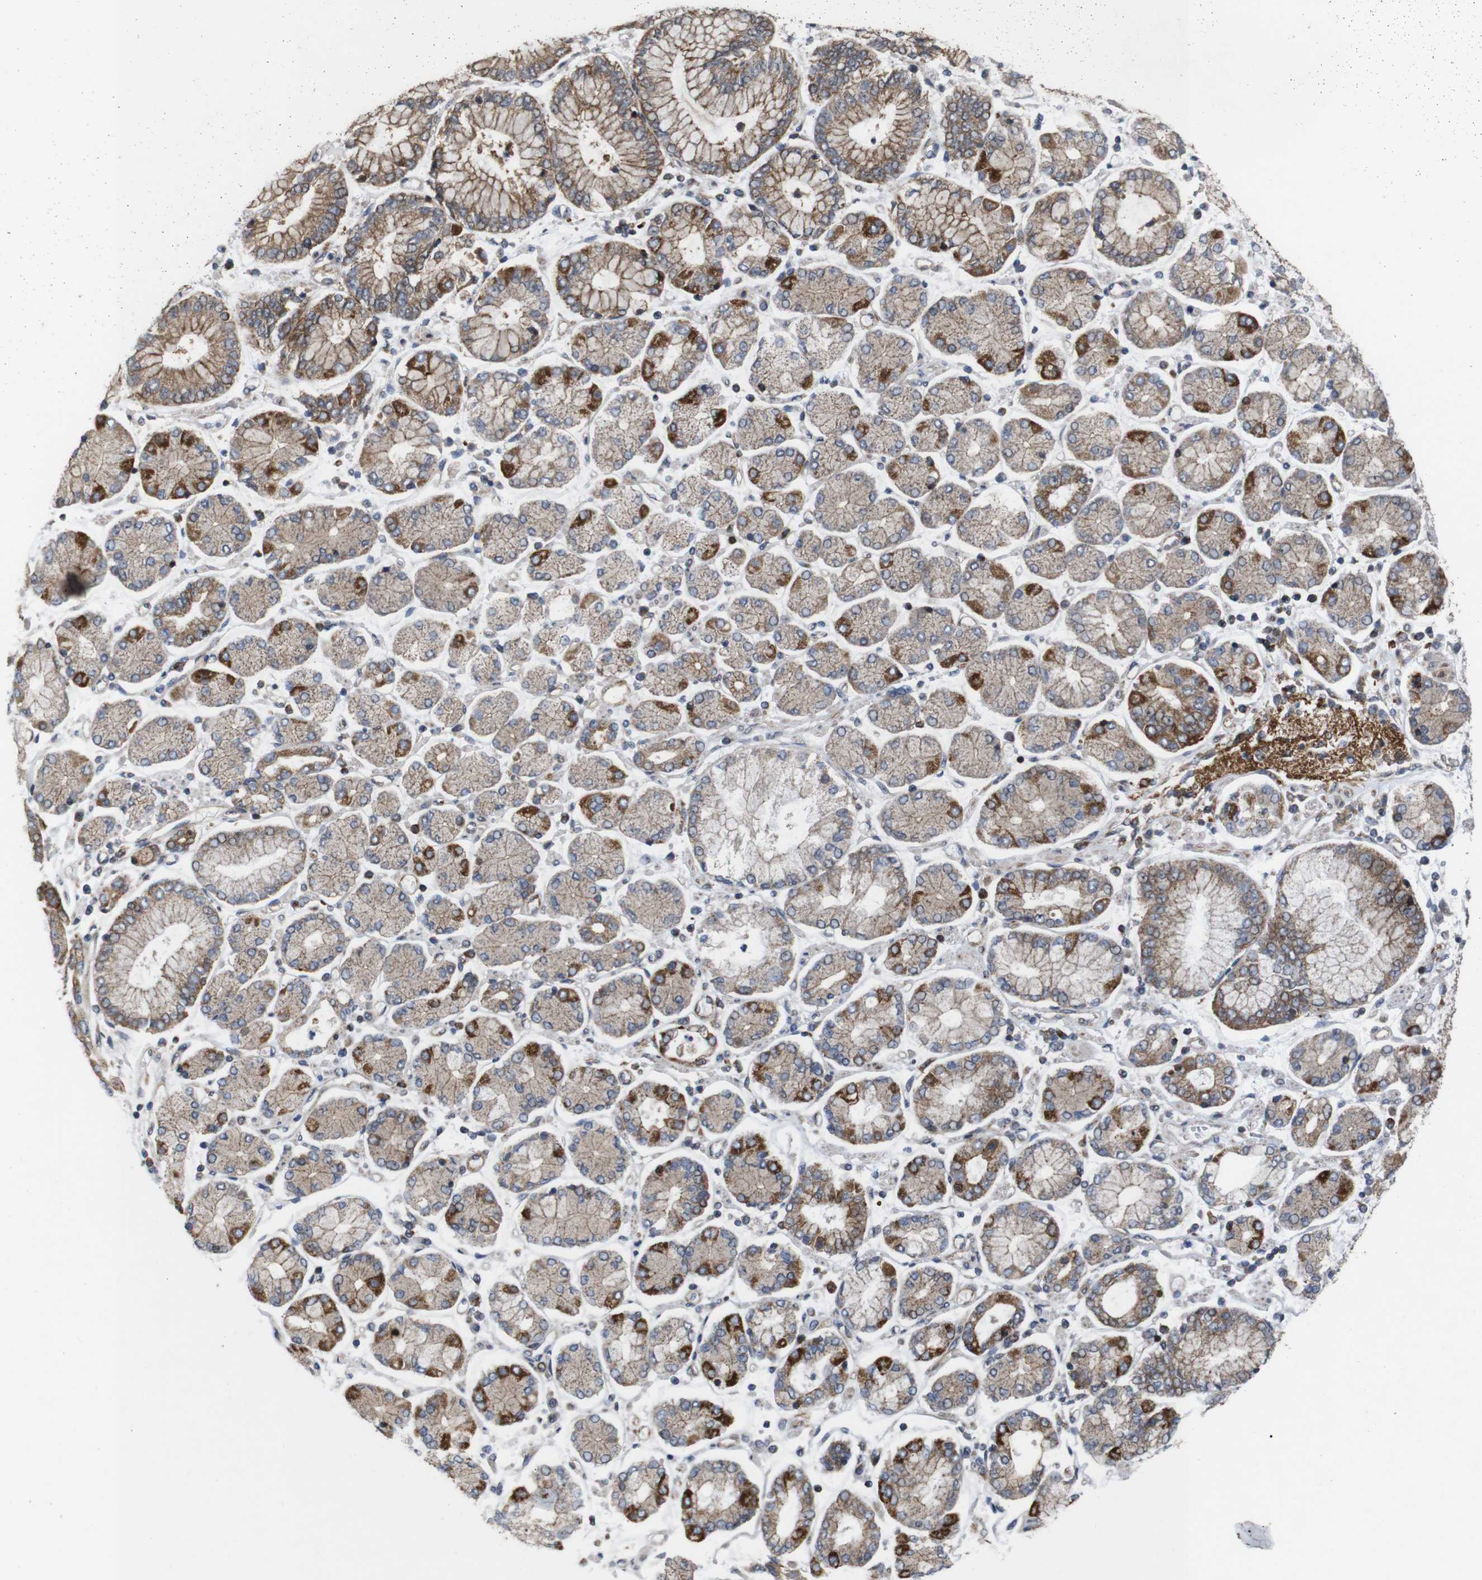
{"staining": {"intensity": "moderate", "quantity": ">75%", "location": "cytoplasmic/membranous"}, "tissue": "stomach cancer", "cell_type": "Tumor cells", "image_type": "cancer", "snomed": [{"axis": "morphology", "description": "Adenocarcinoma, NOS"}, {"axis": "topography", "description": "Stomach"}], "caption": "Immunohistochemistry (IHC) image of adenocarcinoma (stomach) stained for a protein (brown), which exhibits medium levels of moderate cytoplasmic/membranous positivity in about >75% of tumor cells.", "gene": "ATP7B", "patient": {"sex": "male", "age": 76}}